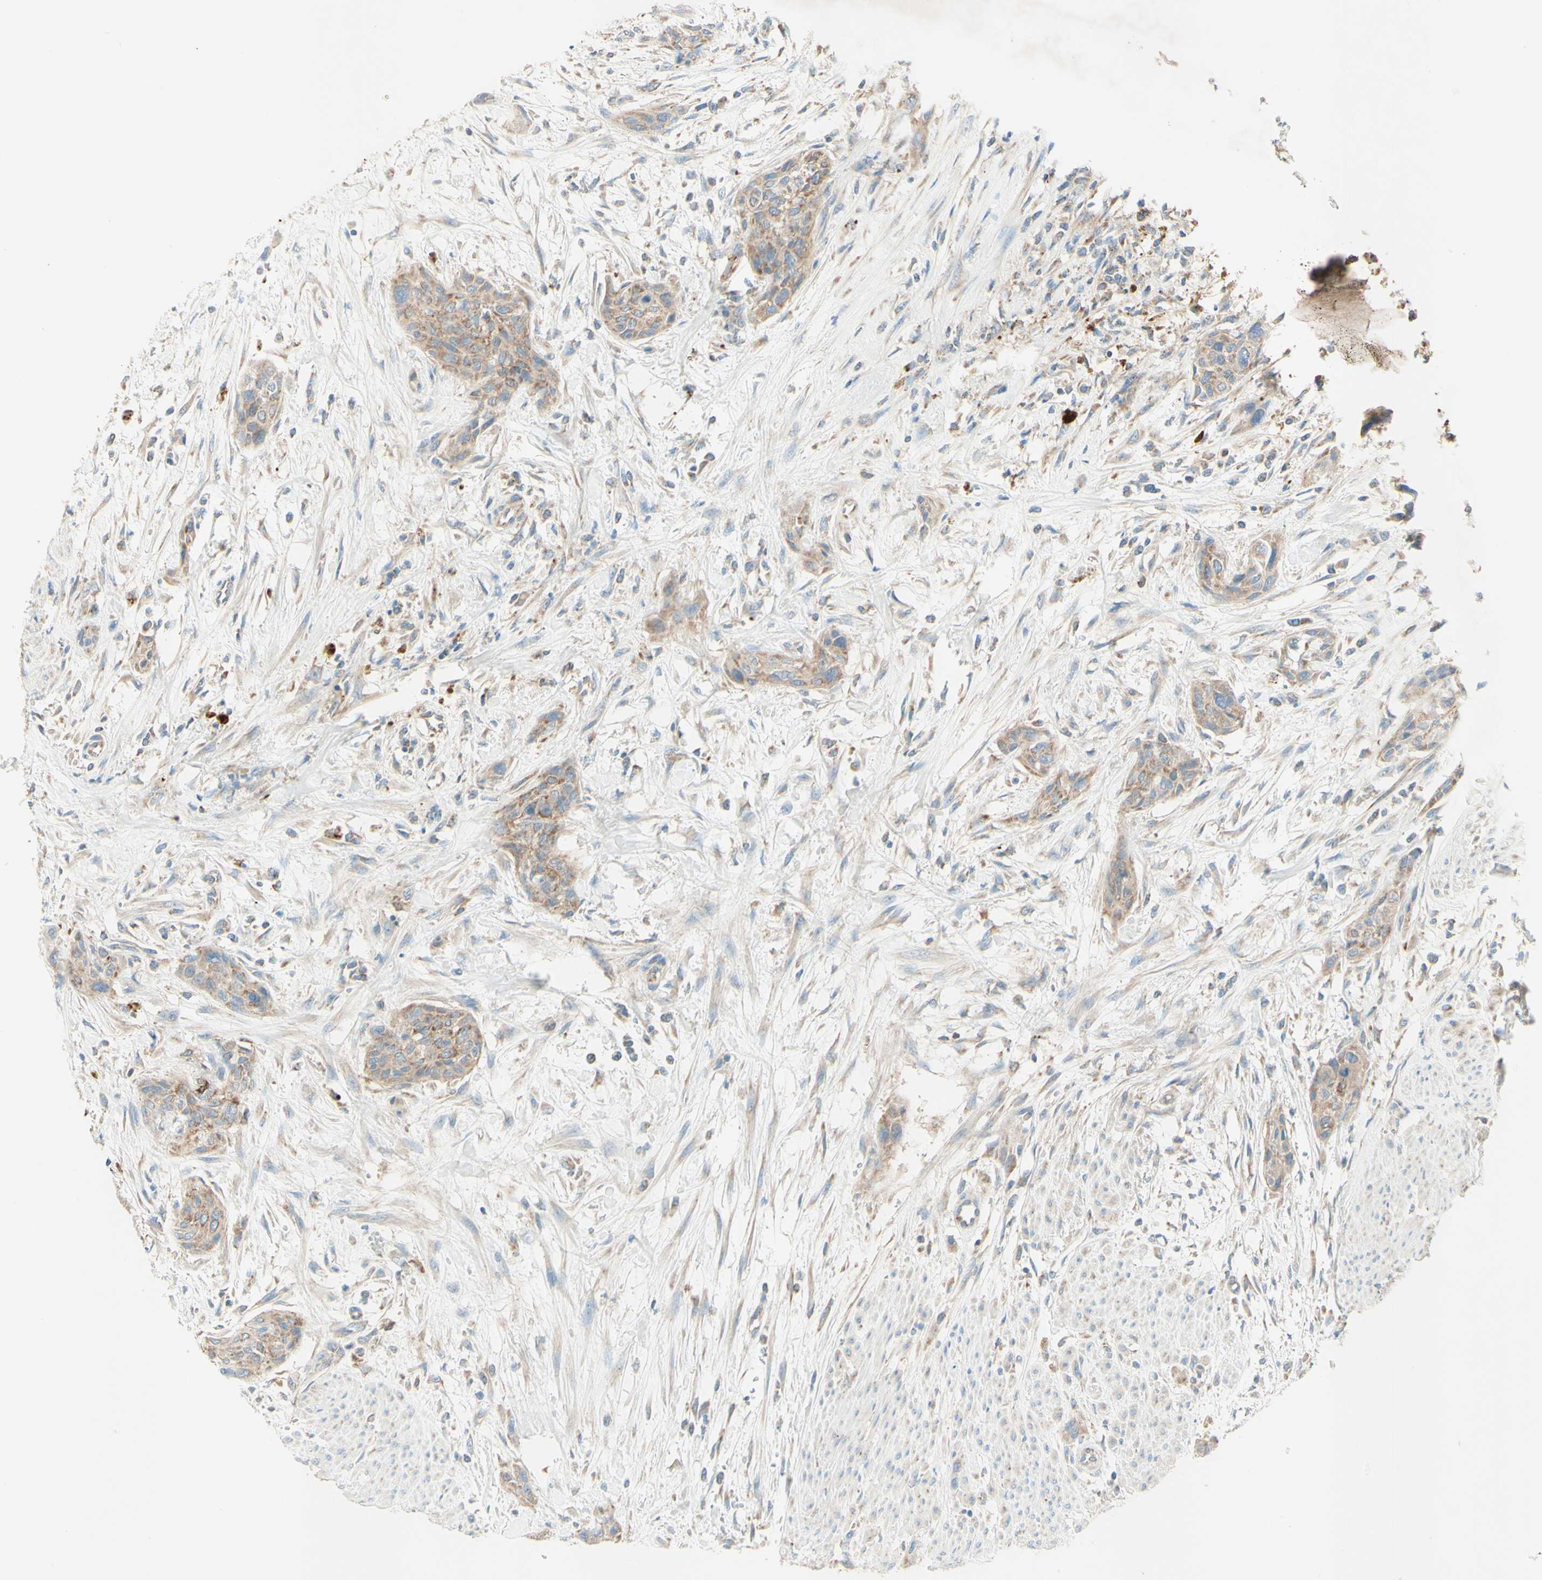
{"staining": {"intensity": "weak", "quantity": ">75%", "location": "cytoplasmic/membranous"}, "tissue": "urothelial cancer", "cell_type": "Tumor cells", "image_type": "cancer", "snomed": [{"axis": "morphology", "description": "Urothelial carcinoma, High grade"}, {"axis": "topography", "description": "Urinary bladder"}], "caption": "Human urothelial cancer stained for a protein (brown) reveals weak cytoplasmic/membranous positive positivity in approximately >75% of tumor cells.", "gene": "ARMC10", "patient": {"sex": "male", "age": 35}}